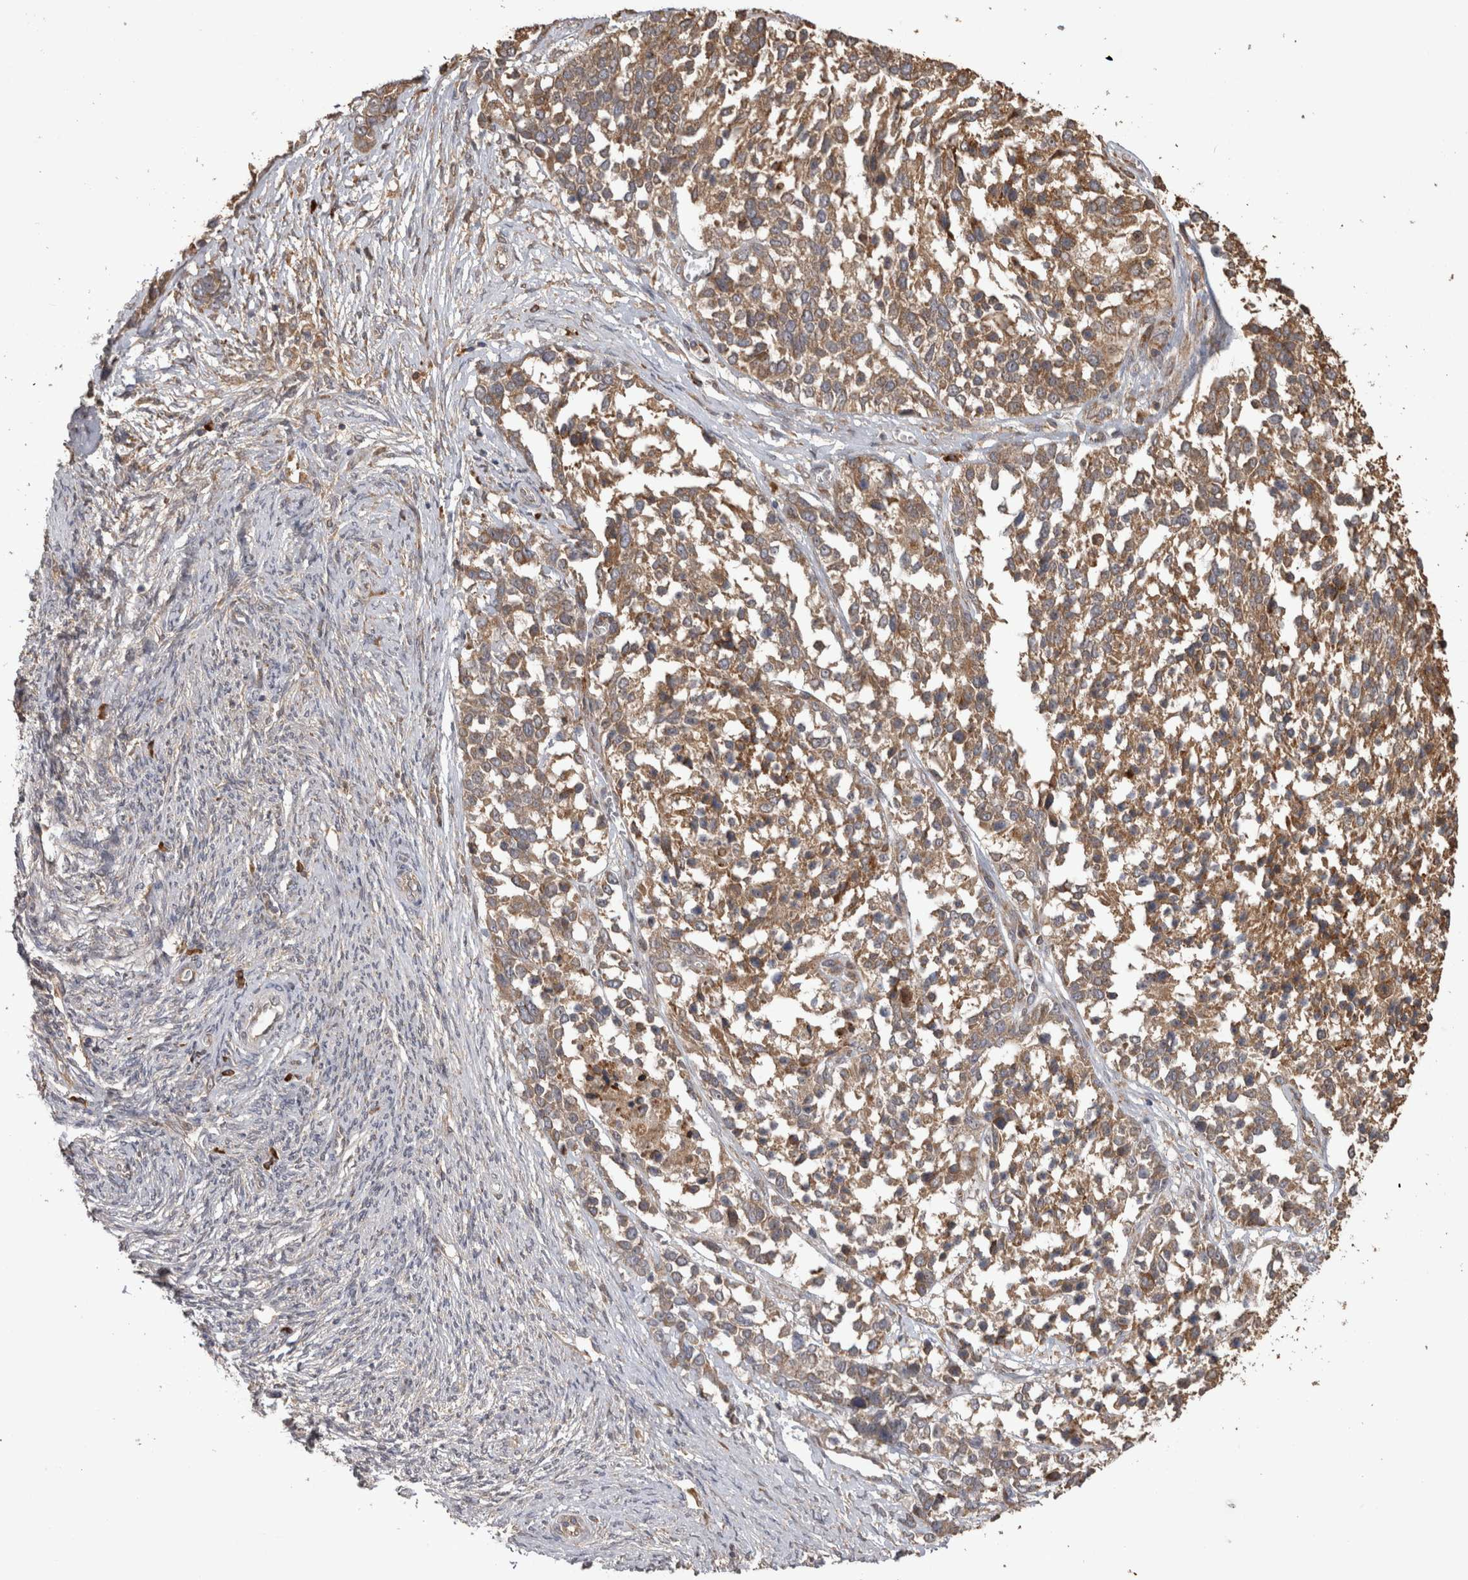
{"staining": {"intensity": "moderate", "quantity": ">75%", "location": "cytoplasmic/membranous"}, "tissue": "ovarian cancer", "cell_type": "Tumor cells", "image_type": "cancer", "snomed": [{"axis": "morphology", "description": "Cystadenocarcinoma, serous, NOS"}, {"axis": "topography", "description": "Ovary"}], "caption": "Tumor cells demonstrate medium levels of moderate cytoplasmic/membranous expression in approximately >75% of cells in serous cystadenocarcinoma (ovarian).", "gene": "TBCE", "patient": {"sex": "female", "age": 44}}